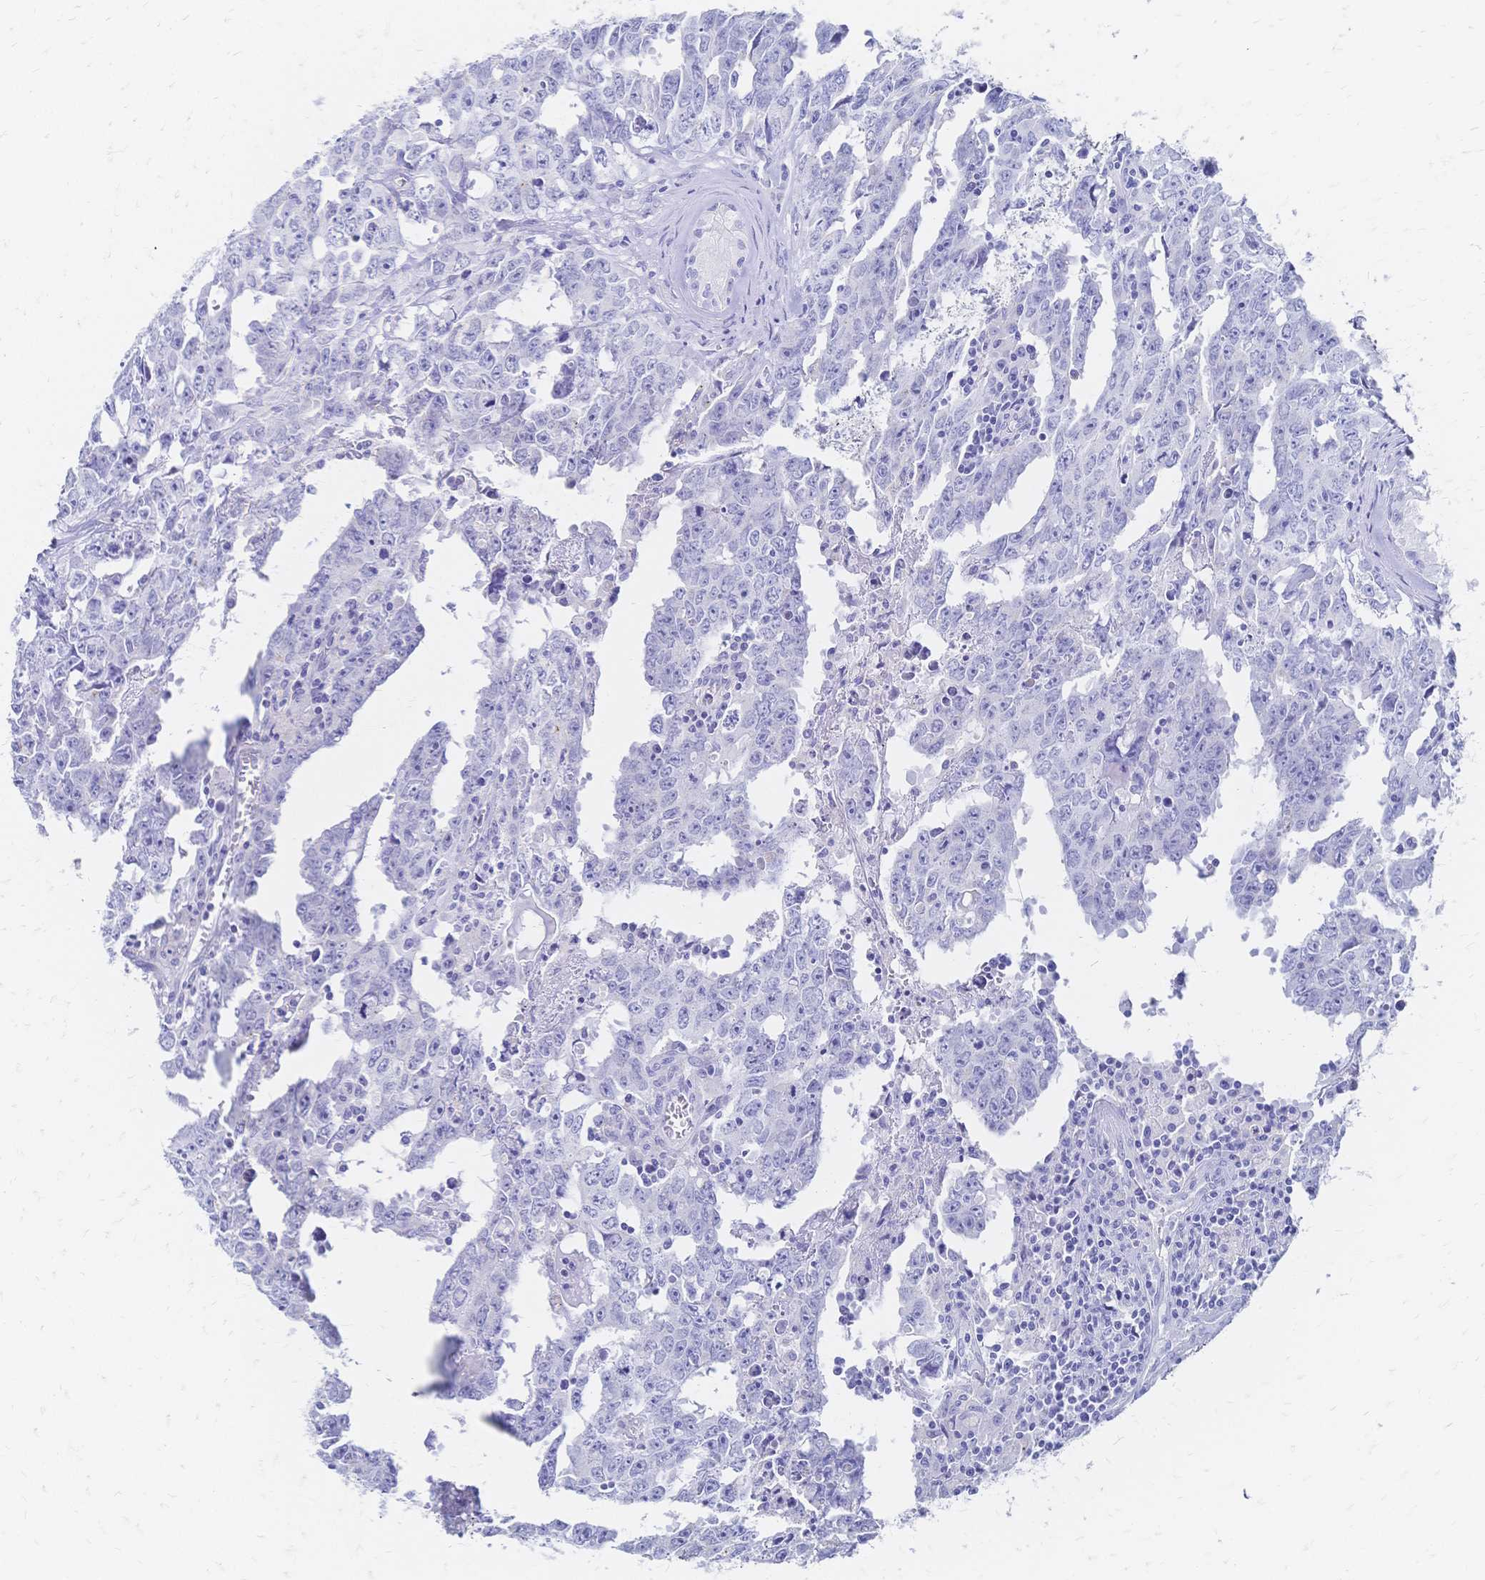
{"staining": {"intensity": "negative", "quantity": "none", "location": "none"}, "tissue": "testis cancer", "cell_type": "Tumor cells", "image_type": "cancer", "snomed": [{"axis": "morphology", "description": "Carcinoma, Embryonal, NOS"}, {"axis": "topography", "description": "Testis"}], "caption": "Testis embryonal carcinoma was stained to show a protein in brown. There is no significant staining in tumor cells.", "gene": "SLC5A1", "patient": {"sex": "male", "age": 22}}